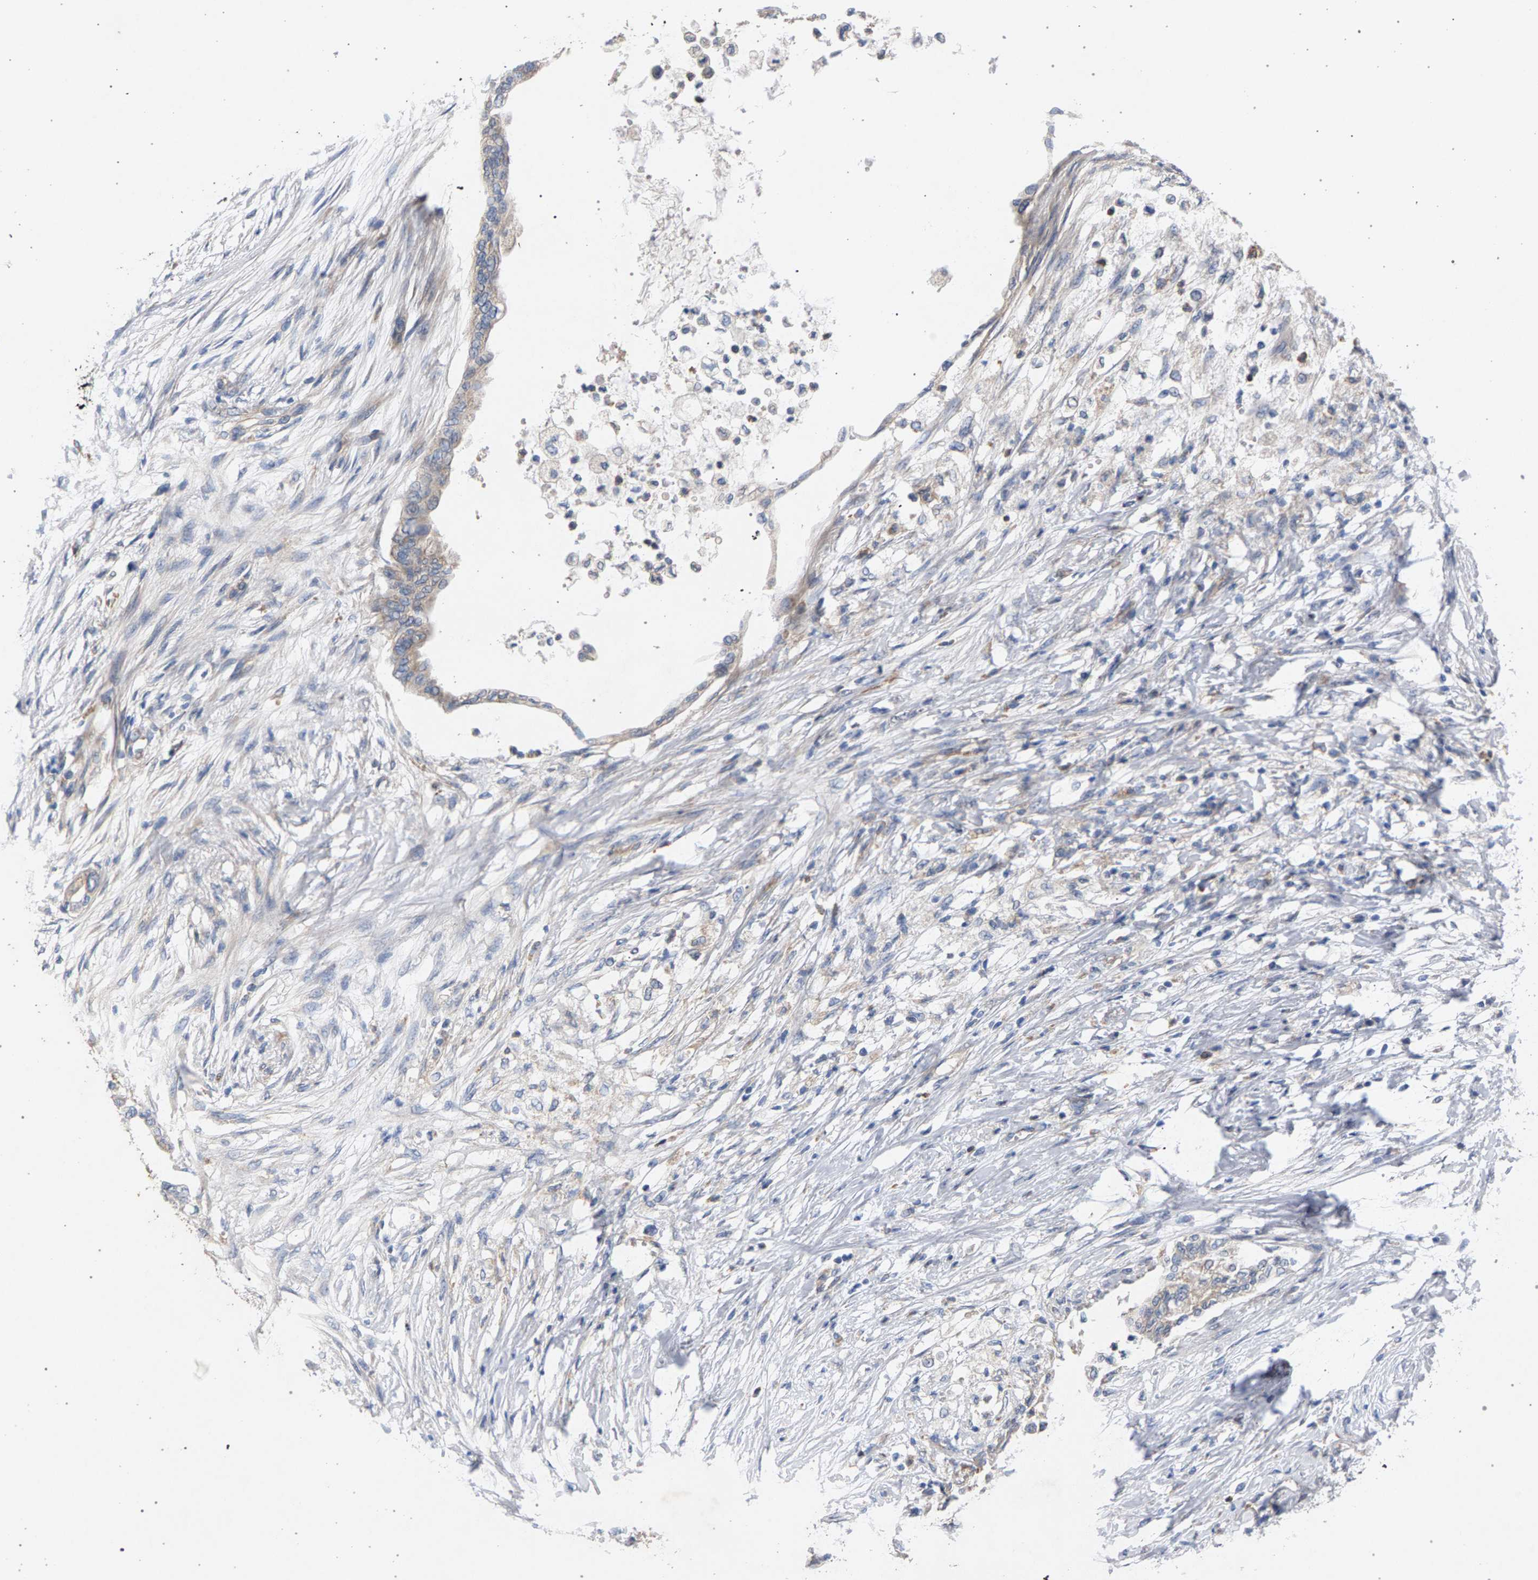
{"staining": {"intensity": "weak", "quantity": "<25%", "location": "cytoplasmic/membranous"}, "tissue": "pancreatic cancer", "cell_type": "Tumor cells", "image_type": "cancer", "snomed": [{"axis": "morphology", "description": "Normal tissue, NOS"}, {"axis": "morphology", "description": "Adenocarcinoma, NOS"}, {"axis": "topography", "description": "Pancreas"}, {"axis": "topography", "description": "Duodenum"}], "caption": "This is a histopathology image of IHC staining of pancreatic adenocarcinoma, which shows no staining in tumor cells.", "gene": "MAMDC2", "patient": {"sex": "female", "age": 60}}